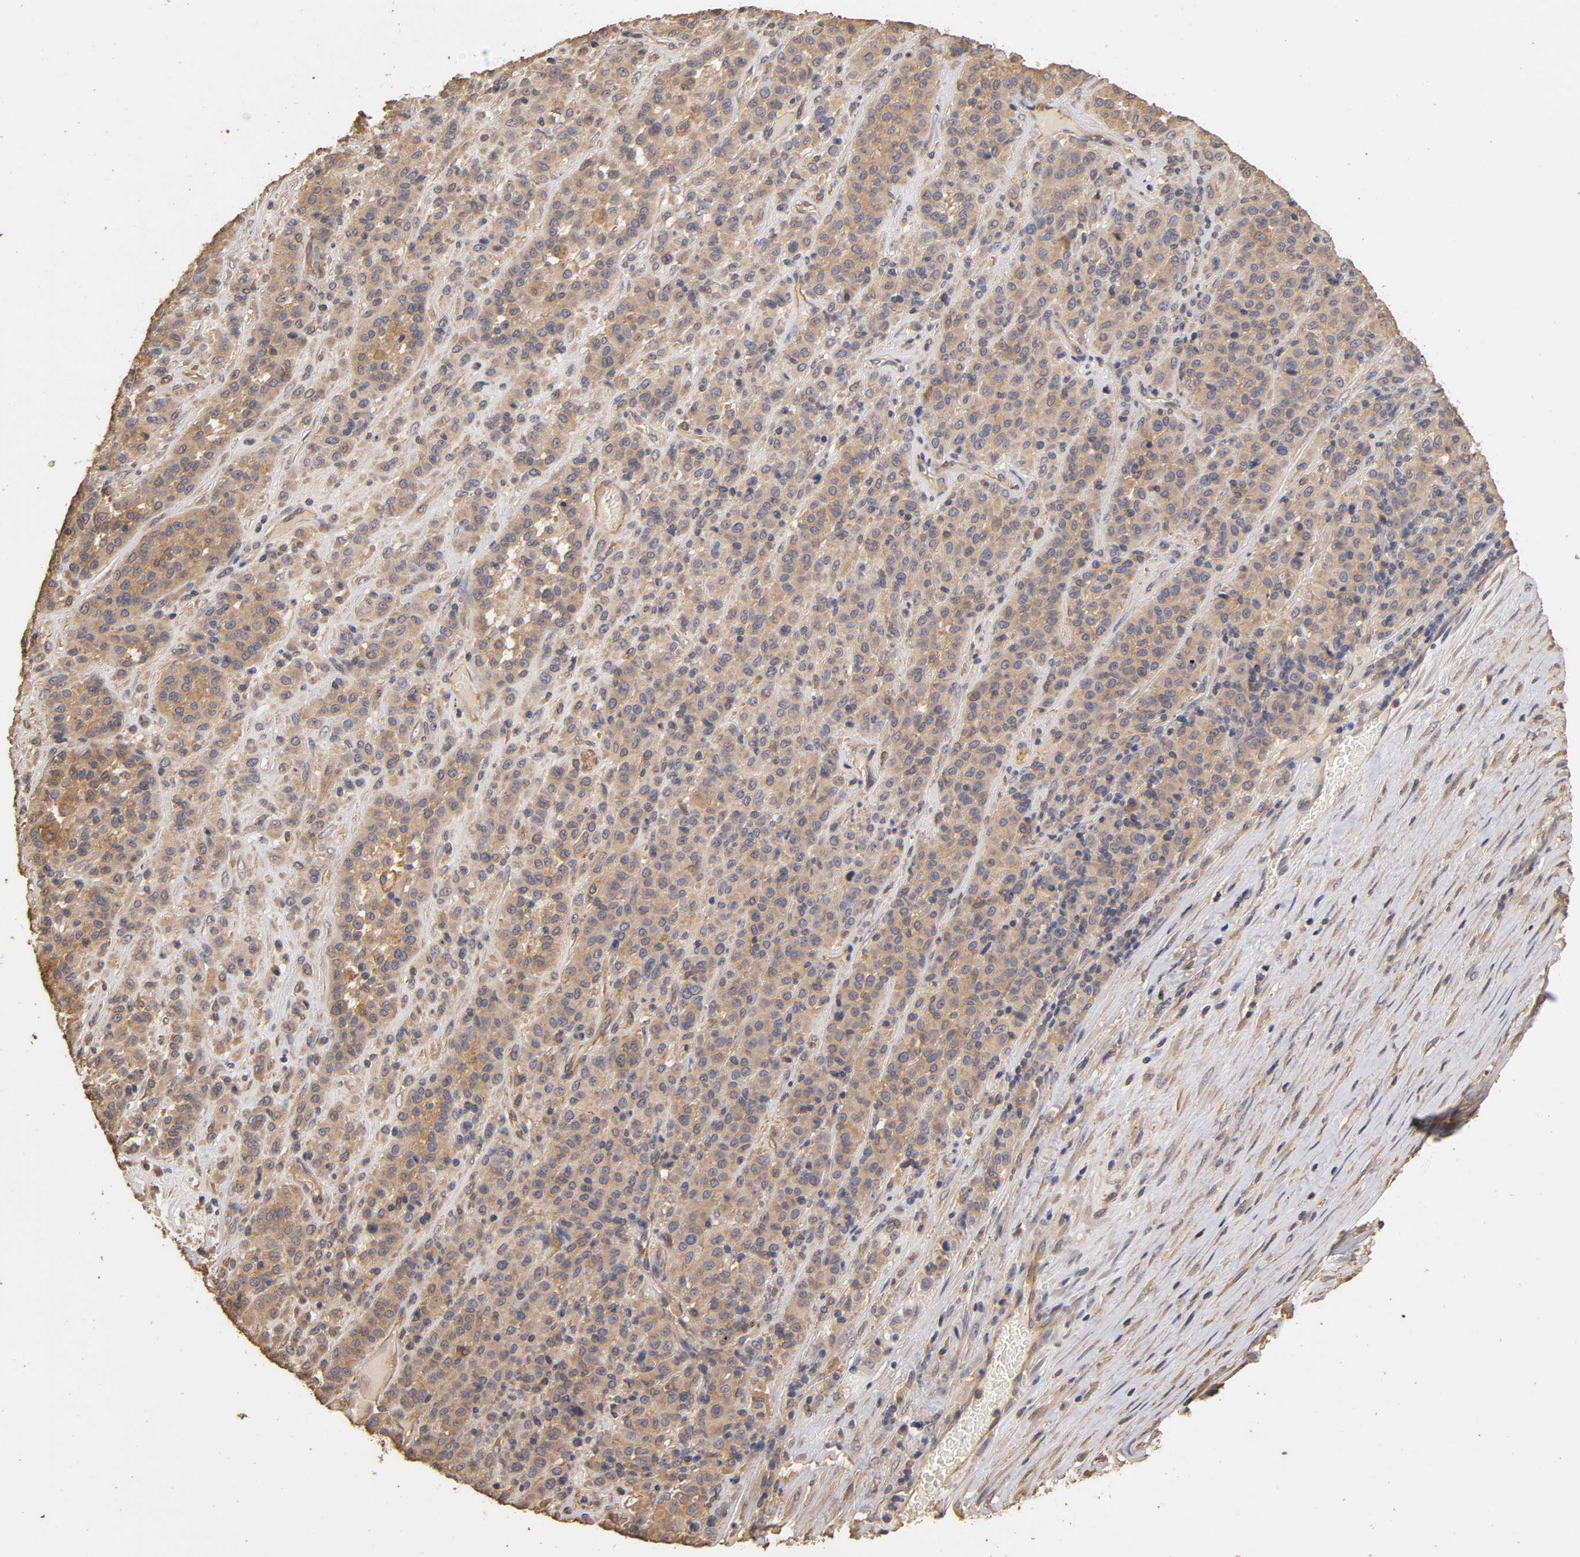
{"staining": {"intensity": "moderate", "quantity": ">75%", "location": "cytoplasmic/membranous"}, "tissue": "melanoma", "cell_type": "Tumor cells", "image_type": "cancer", "snomed": [{"axis": "morphology", "description": "Malignant melanoma, Metastatic site"}, {"axis": "topography", "description": "Pancreas"}], "caption": "Human melanoma stained with a brown dye exhibits moderate cytoplasmic/membranous positive staining in about >75% of tumor cells.", "gene": "VSIG4", "patient": {"sex": "female", "age": 30}}